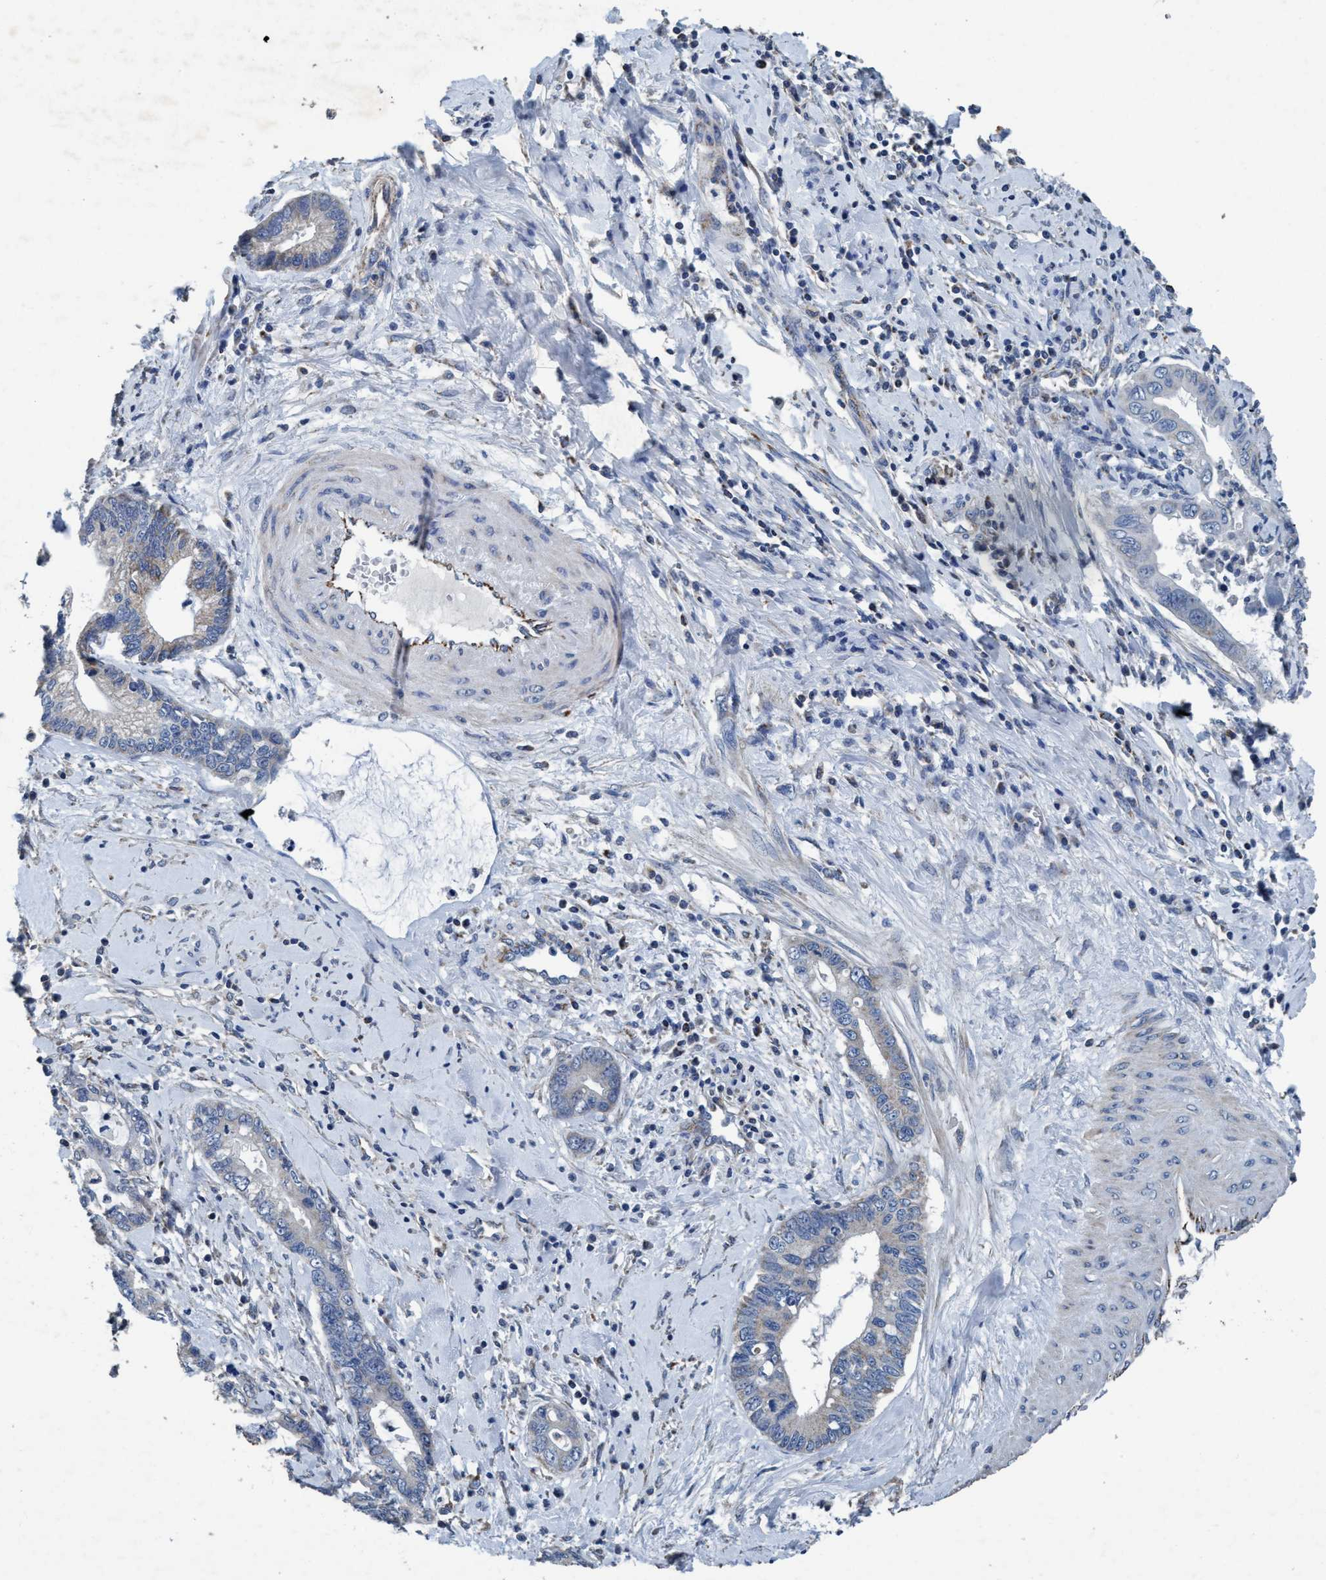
{"staining": {"intensity": "weak", "quantity": "<25%", "location": "cytoplasmic/membranous"}, "tissue": "cervical cancer", "cell_type": "Tumor cells", "image_type": "cancer", "snomed": [{"axis": "morphology", "description": "Adenocarcinoma, NOS"}, {"axis": "topography", "description": "Cervix"}], "caption": "Immunohistochemical staining of human cervical cancer exhibits no significant expression in tumor cells. The staining is performed using DAB brown chromogen with nuclei counter-stained in using hematoxylin.", "gene": "ANKFN1", "patient": {"sex": "female", "age": 44}}